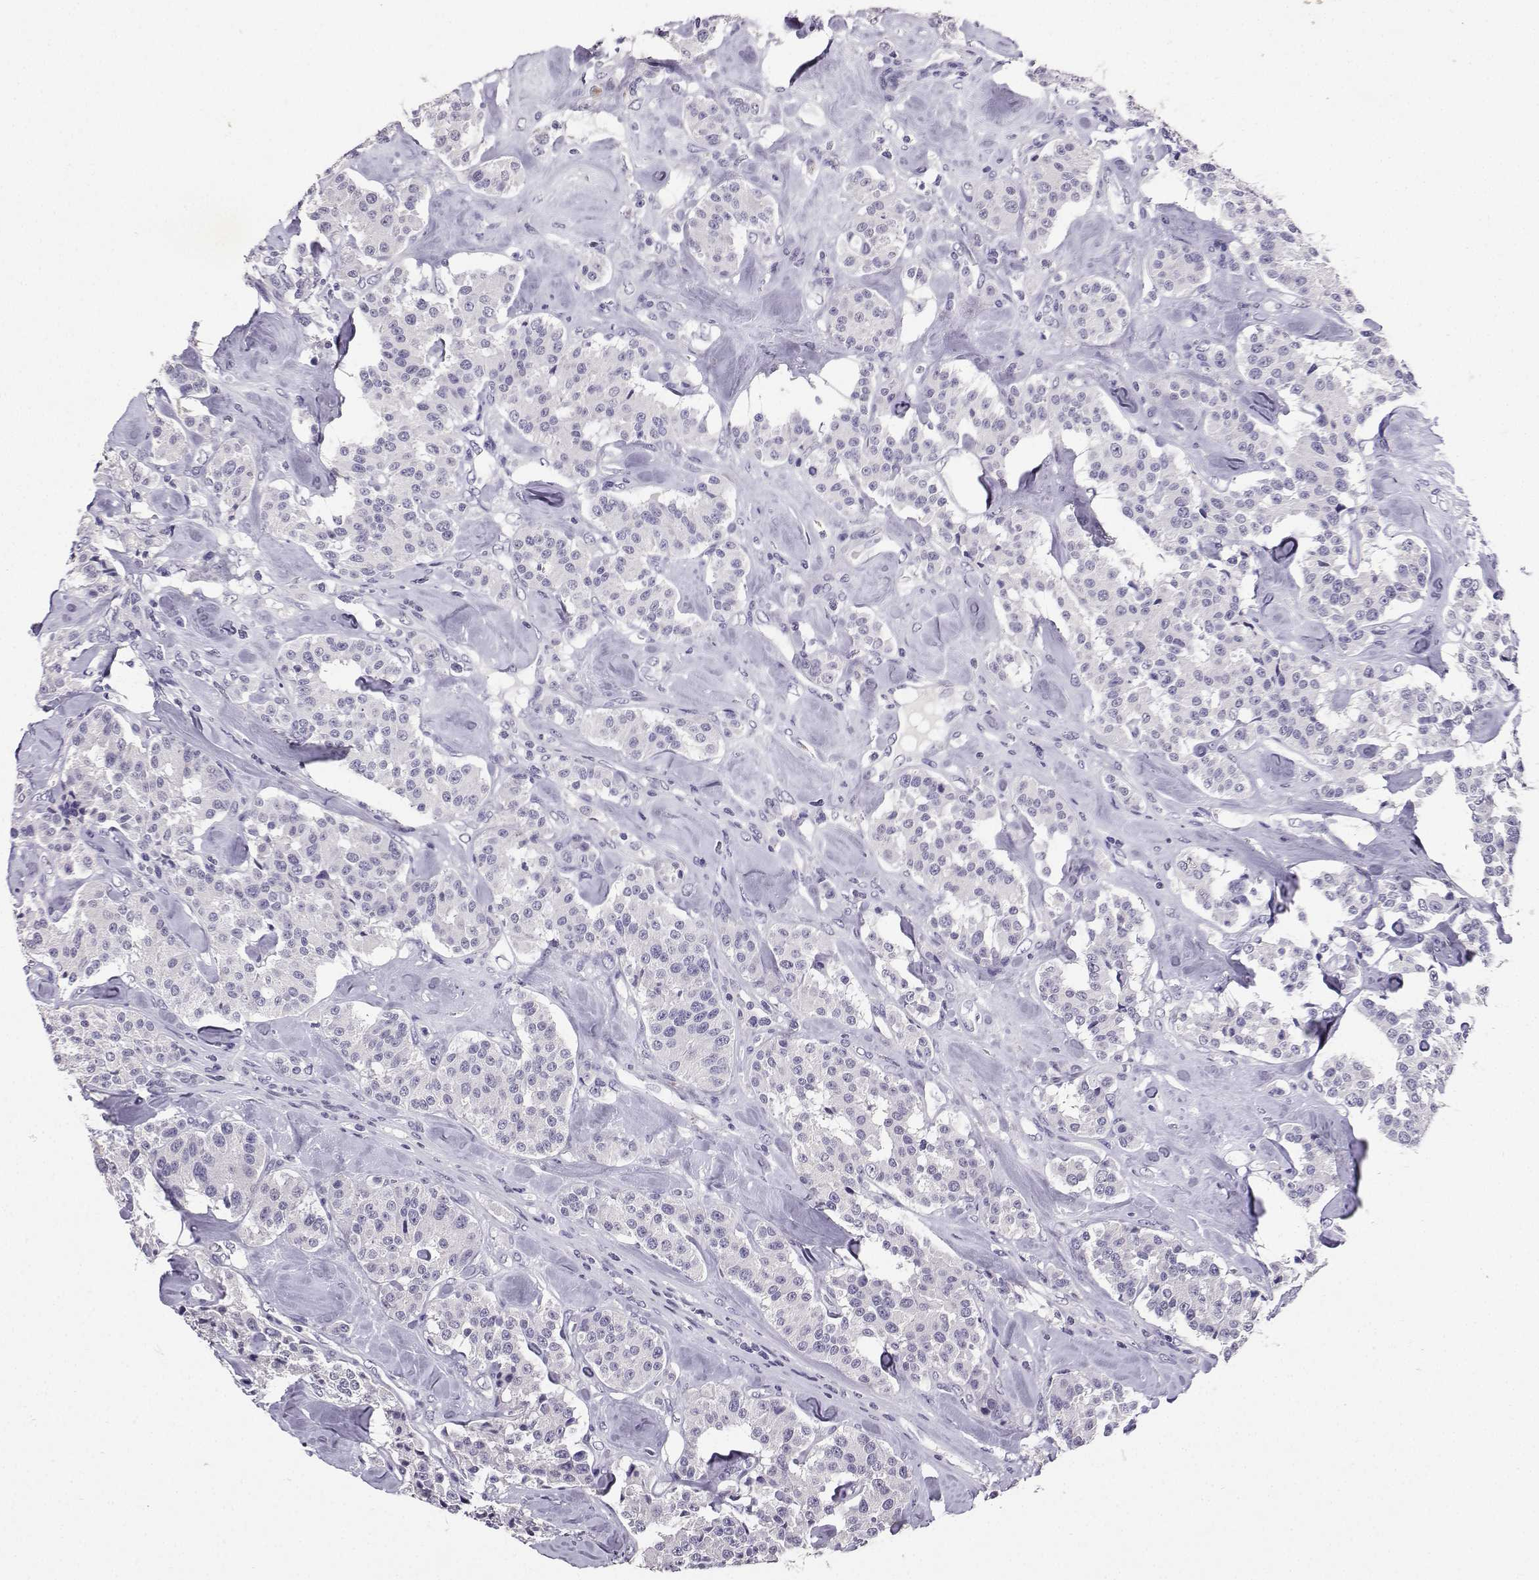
{"staining": {"intensity": "negative", "quantity": "none", "location": "none"}, "tissue": "carcinoid", "cell_type": "Tumor cells", "image_type": "cancer", "snomed": [{"axis": "morphology", "description": "Carcinoid, malignant, NOS"}, {"axis": "topography", "description": "Pancreas"}], "caption": "Immunohistochemical staining of malignant carcinoid displays no significant expression in tumor cells. (DAB (3,3'-diaminobenzidine) immunohistochemistry with hematoxylin counter stain).", "gene": "SPAG11B", "patient": {"sex": "male", "age": 41}}